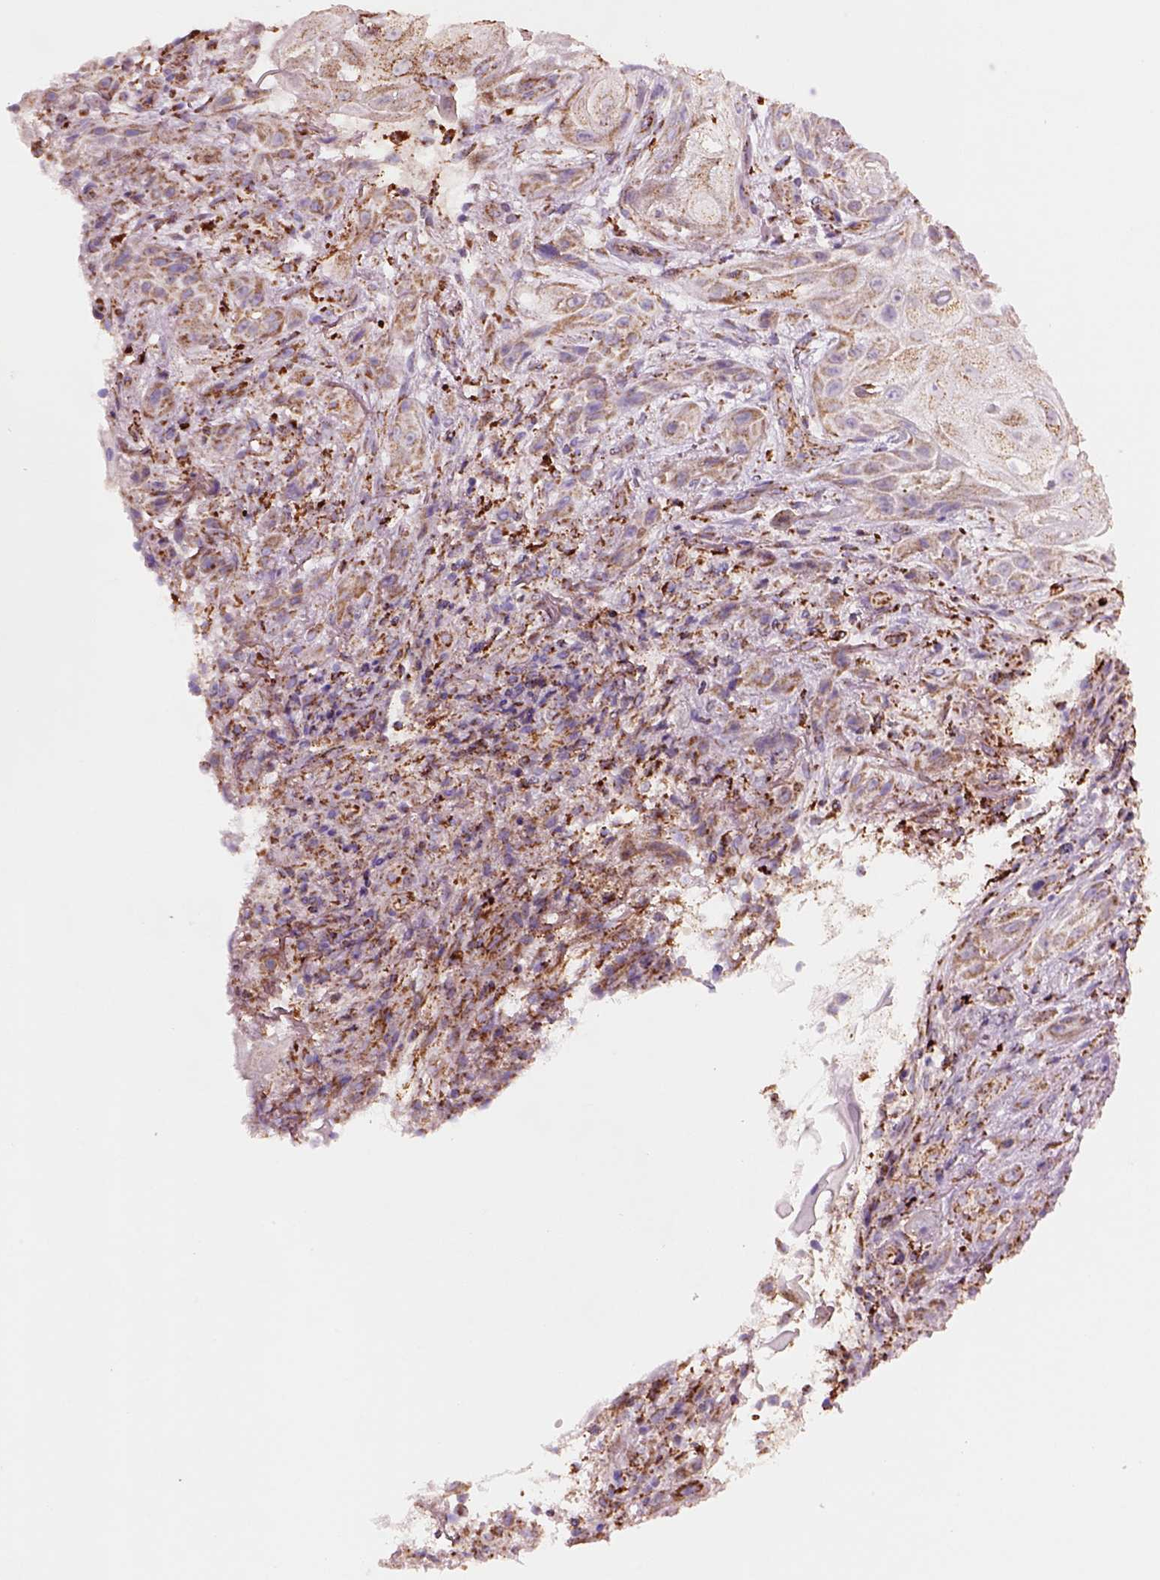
{"staining": {"intensity": "moderate", "quantity": ">75%", "location": "cytoplasmic/membranous"}, "tissue": "skin cancer", "cell_type": "Tumor cells", "image_type": "cancer", "snomed": [{"axis": "morphology", "description": "Squamous cell carcinoma, NOS"}, {"axis": "topography", "description": "Skin"}], "caption": "Protein staining of squamous cell carcinoma (skin) tissue shows moderate cytoplasmic/membranous expression in about >75% of tumor cells.", "gene": "SLC25A24", "patient": {"sex": "male", "age": 62}}